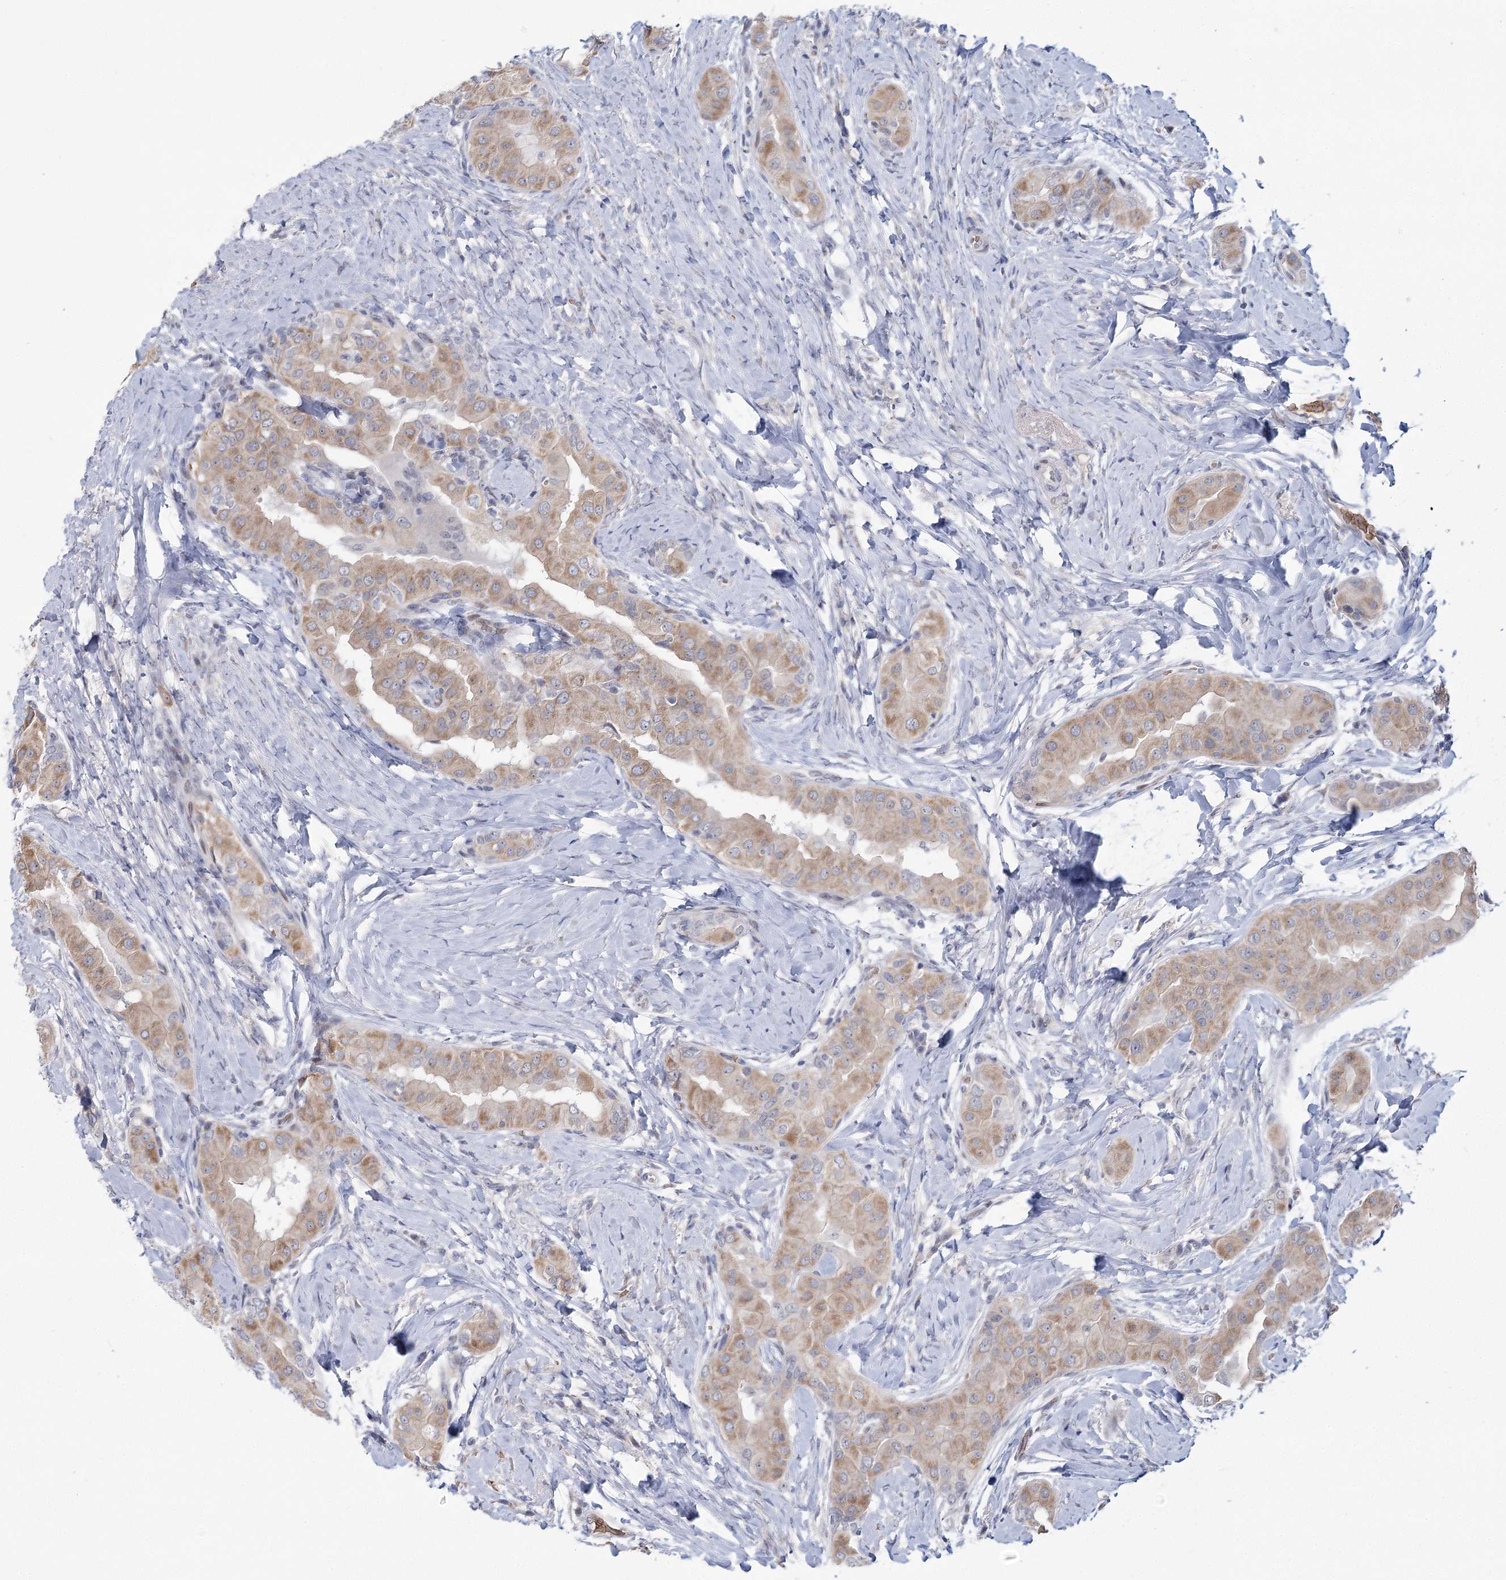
{"staining": {"intensity": "weak", "quantity": "25%-75%", "location": "cytoplasmic/membranous"}, "tissue": "thyroid cancer", "cell_type": "Tumor cells", "image_type": "cancer", "snomed": [{"axis": "morphology", "description": "Papillary adenocarcinoma, NOS"}, {"axis": "topography", "description": "Thyroid gland"}], "caption": "Immunohistochemistry photomicrograph of human thyroid papillary adenocarcinoma stained for a protein (brown), which displays low levels of weak cytoplasmic/membranous expression in approximately 25%-75% of tumor cells.", "gene": "NSMCE4A", "patient": {"sex": "male", "age": 33}}